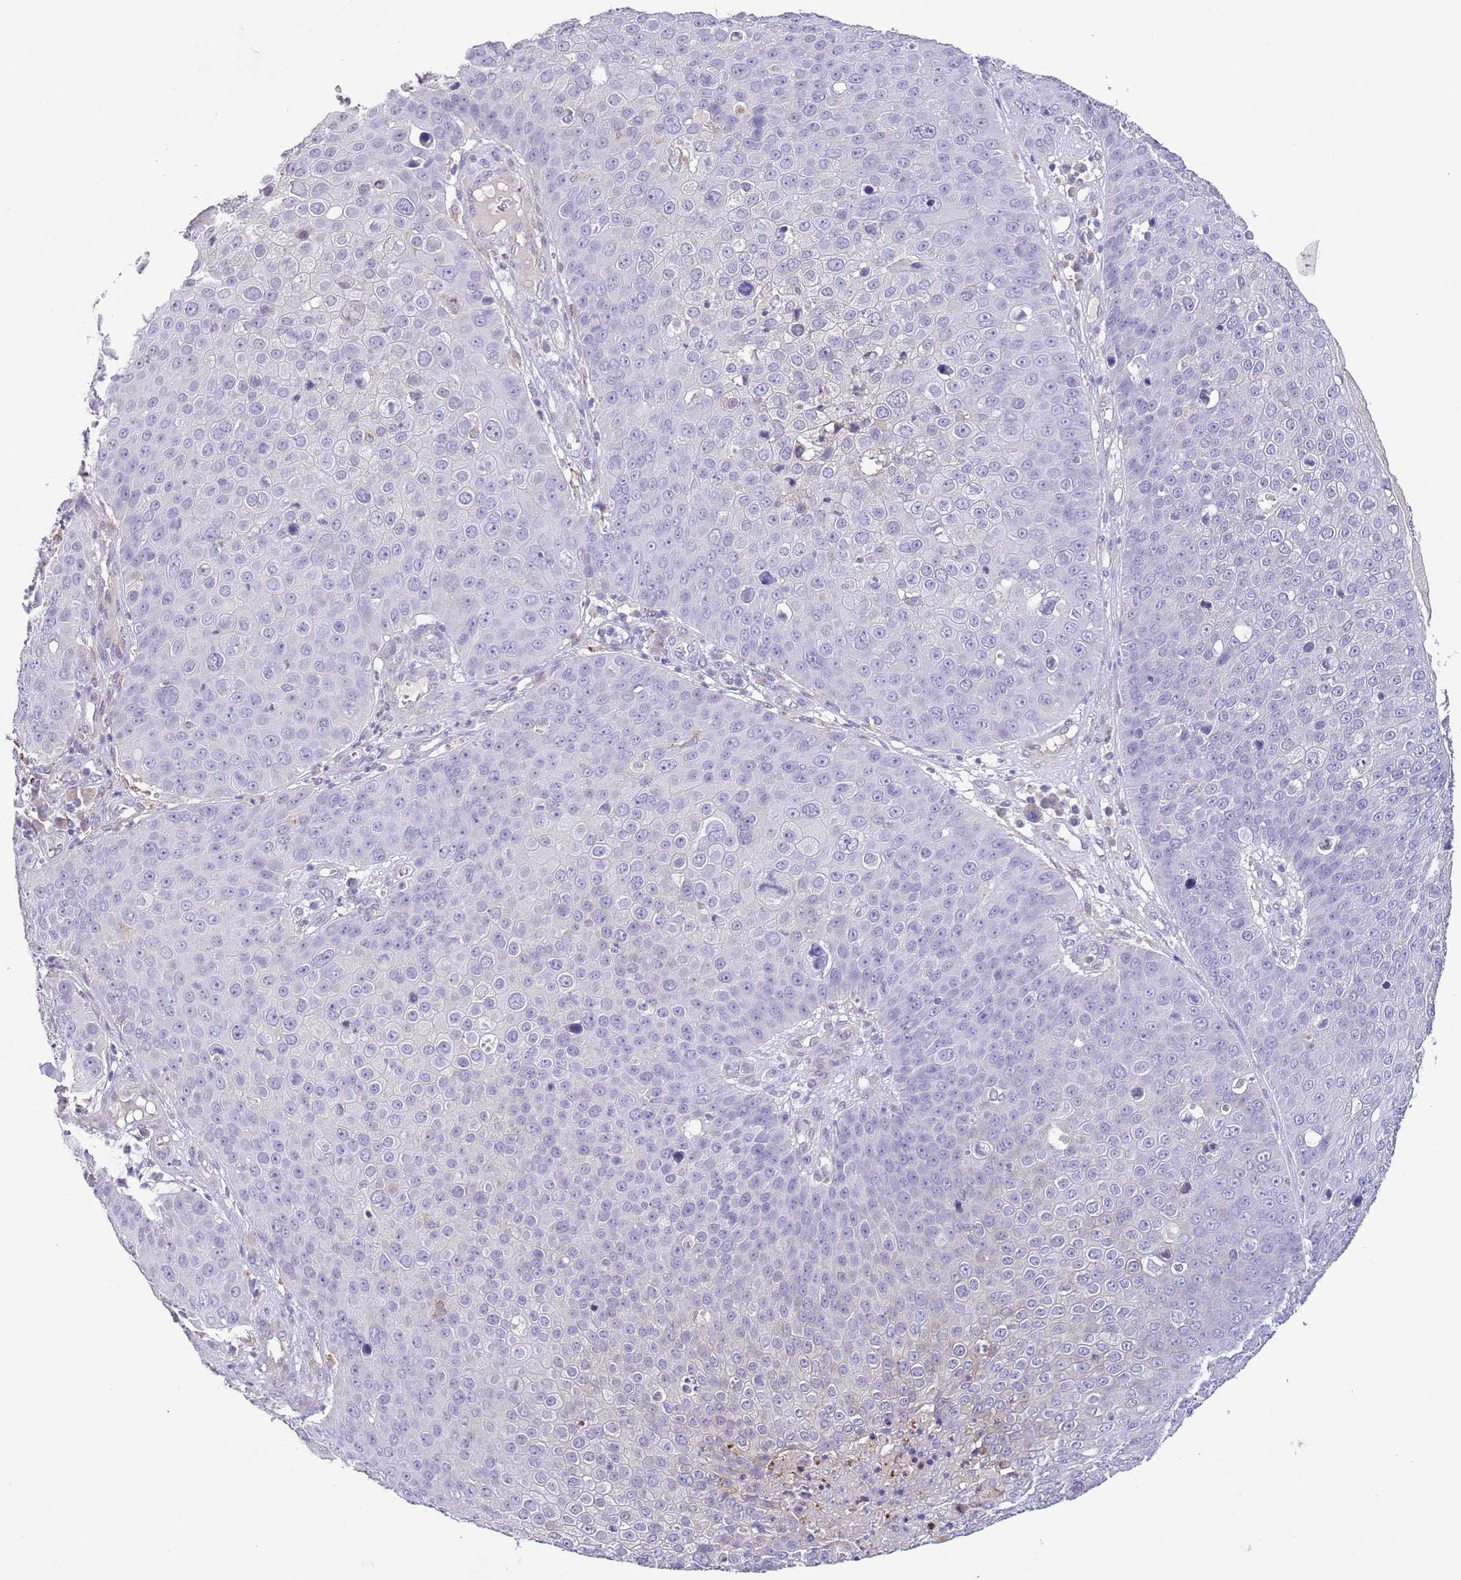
{"staining": {"intensity": "negative", "quantity": "none", "location": "none"}, "tissue": "skin cancer", "cell_type": "Tumor cells", "image_type": "cancer", "snomed": [{"axis": "morphology", "description": "Squamous cell carcinoma, NOS"}, {"axis": "topography", "description": "Skin"}], "caption": "High power microscopy micrograph of an immunohistochemistry (IHC) micrograph of skin cancer, revealing no significant positivity in tumor cells. Nuclei are stained in blue.", "gene": "ZNF658", "patient": {"sex": "male", "age": 71}}